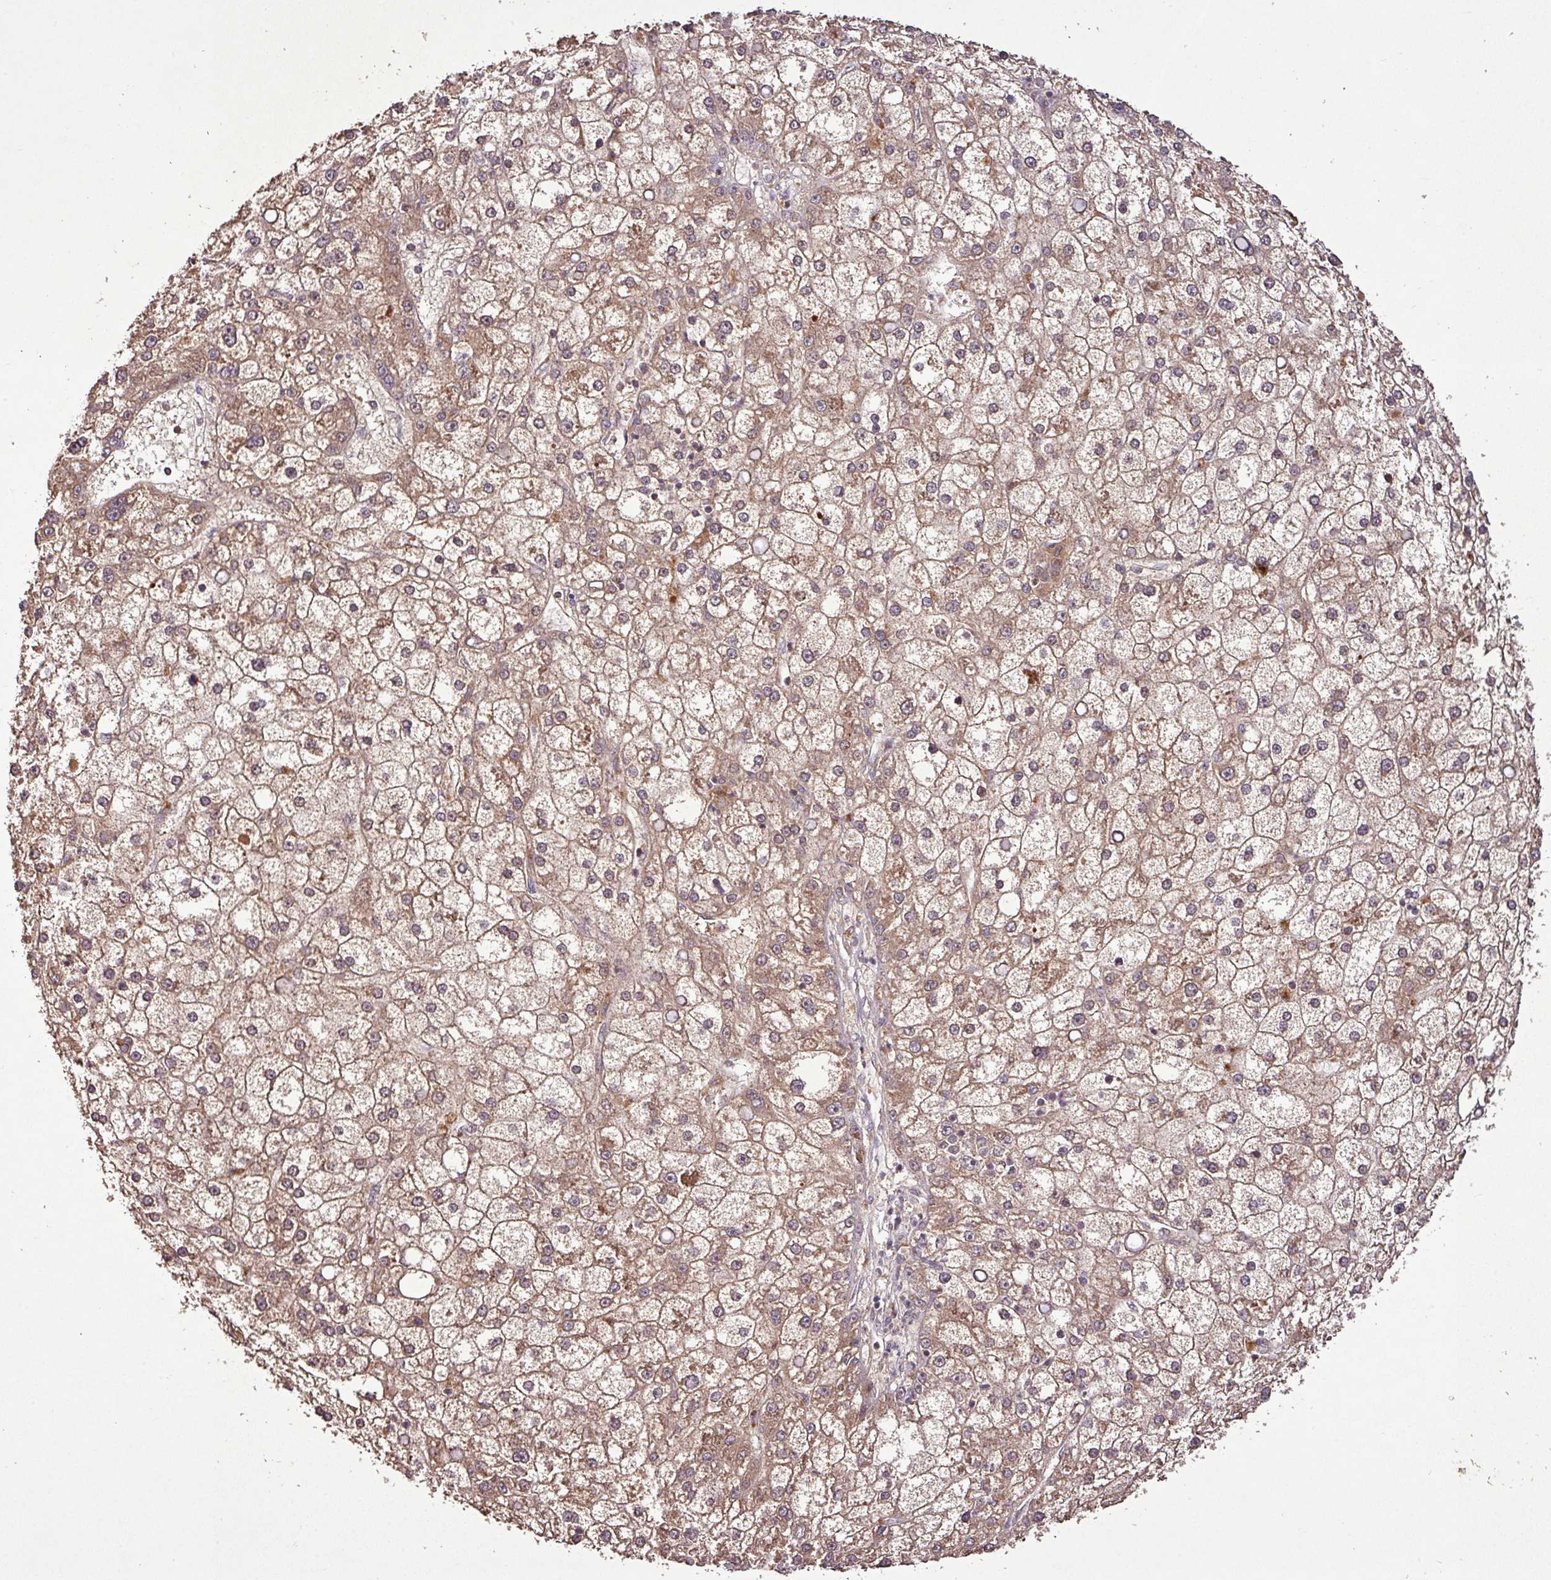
{"staining": {"intensity": "weak", "quantity": "25%-75%", "location": "cytoplasmic/membranous"}, "tissue": "liver cancer", "cell_type": "Tumor cells", "image_type": "cancer", "snomed": [{"axis": "morphology", "description": "Carcinoma, Hepatocellular, NOS"}, {"axis": "topography", "description": "Liver"}], "caption": "Hepatocellular carcinoma (liver) stained with a brown dye shows weak cytoplasmic/membranous positive positivity in about 25%-75% of tumor cells.", "gene": "FAIM", "patient": {"sex": "male", "age": 67}}